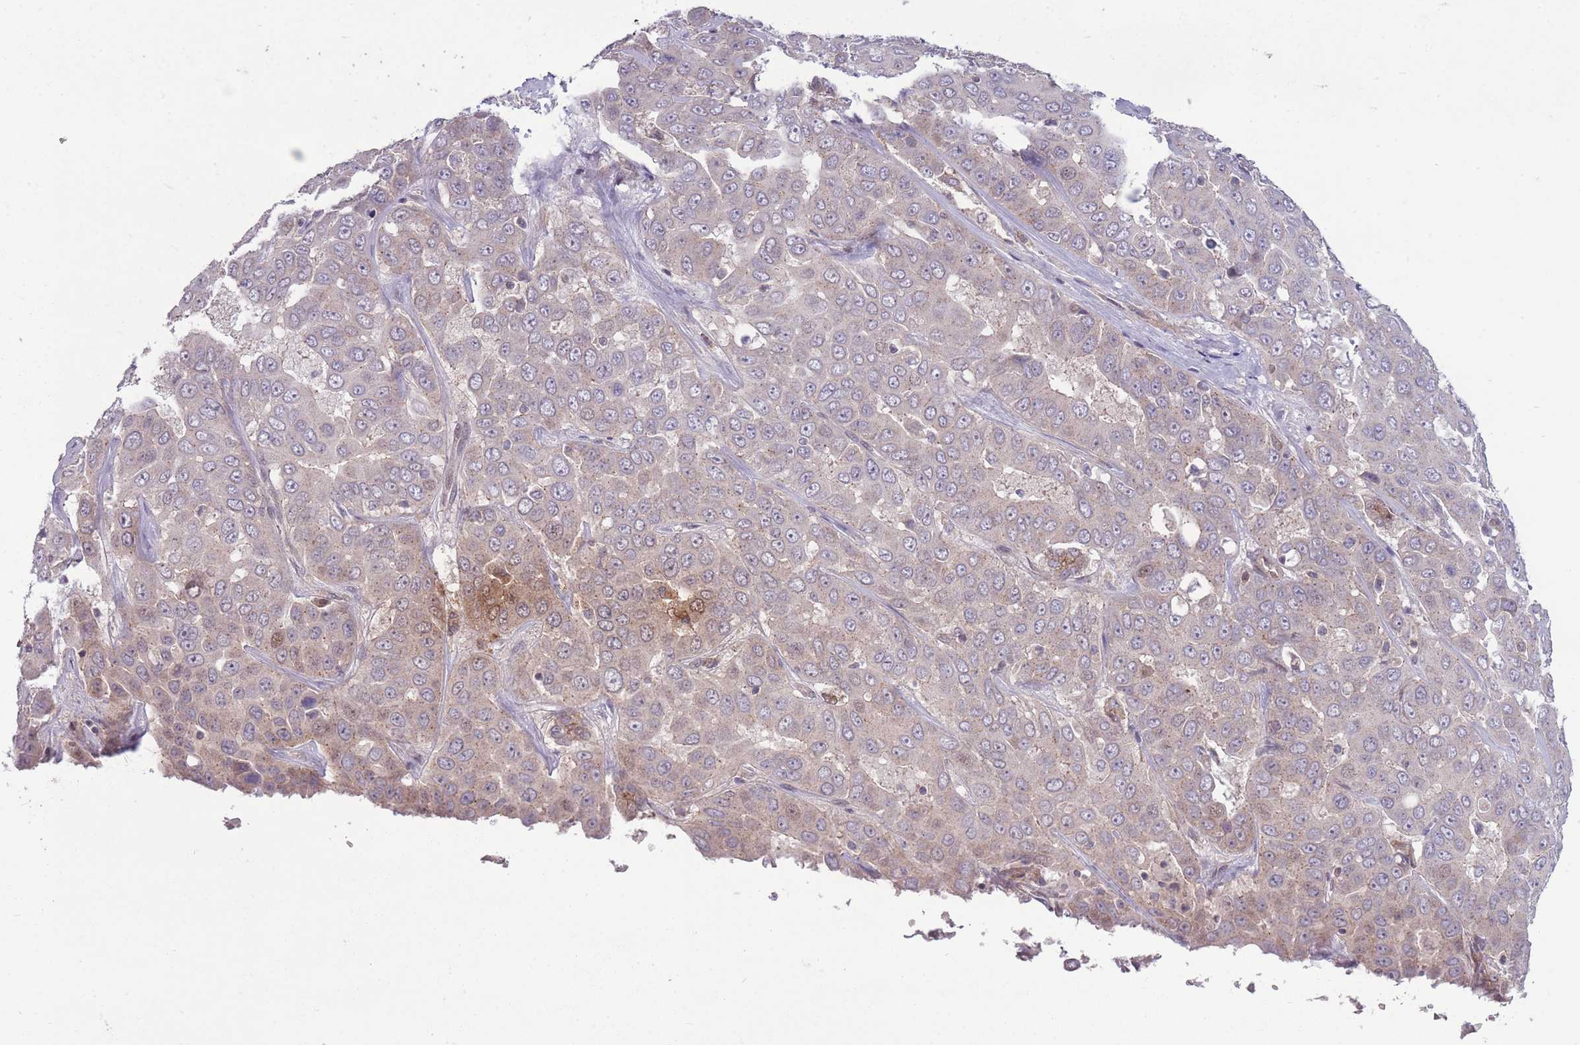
{"staining": {"intensity": "moderate", "quantity": "<25%", "location": "cytoplasmic/membranous,nuclear"}, "tissue": "liver cancer", "cell_type": "Tumor cells", "image_type": "cancer", "snomed": [{"axis": "morphology", "description": "Cholangiocarcinoma"}, {"axis": "topography", "description": "Liver"}], "caption": "High-magnification brightfield microscopy of cholangiocarcinoma (liver) stained with DAB (3,3'-diaminobenzidine) (brown) and counterstained with hematoxylin (blue). tumor cells exhibit moderate cytoplasmic/membranous and nuclear positivity is present in approximately<25% of cells.", "gene": "RIC8A", "patient": {"sex": "female", "age": 52}}